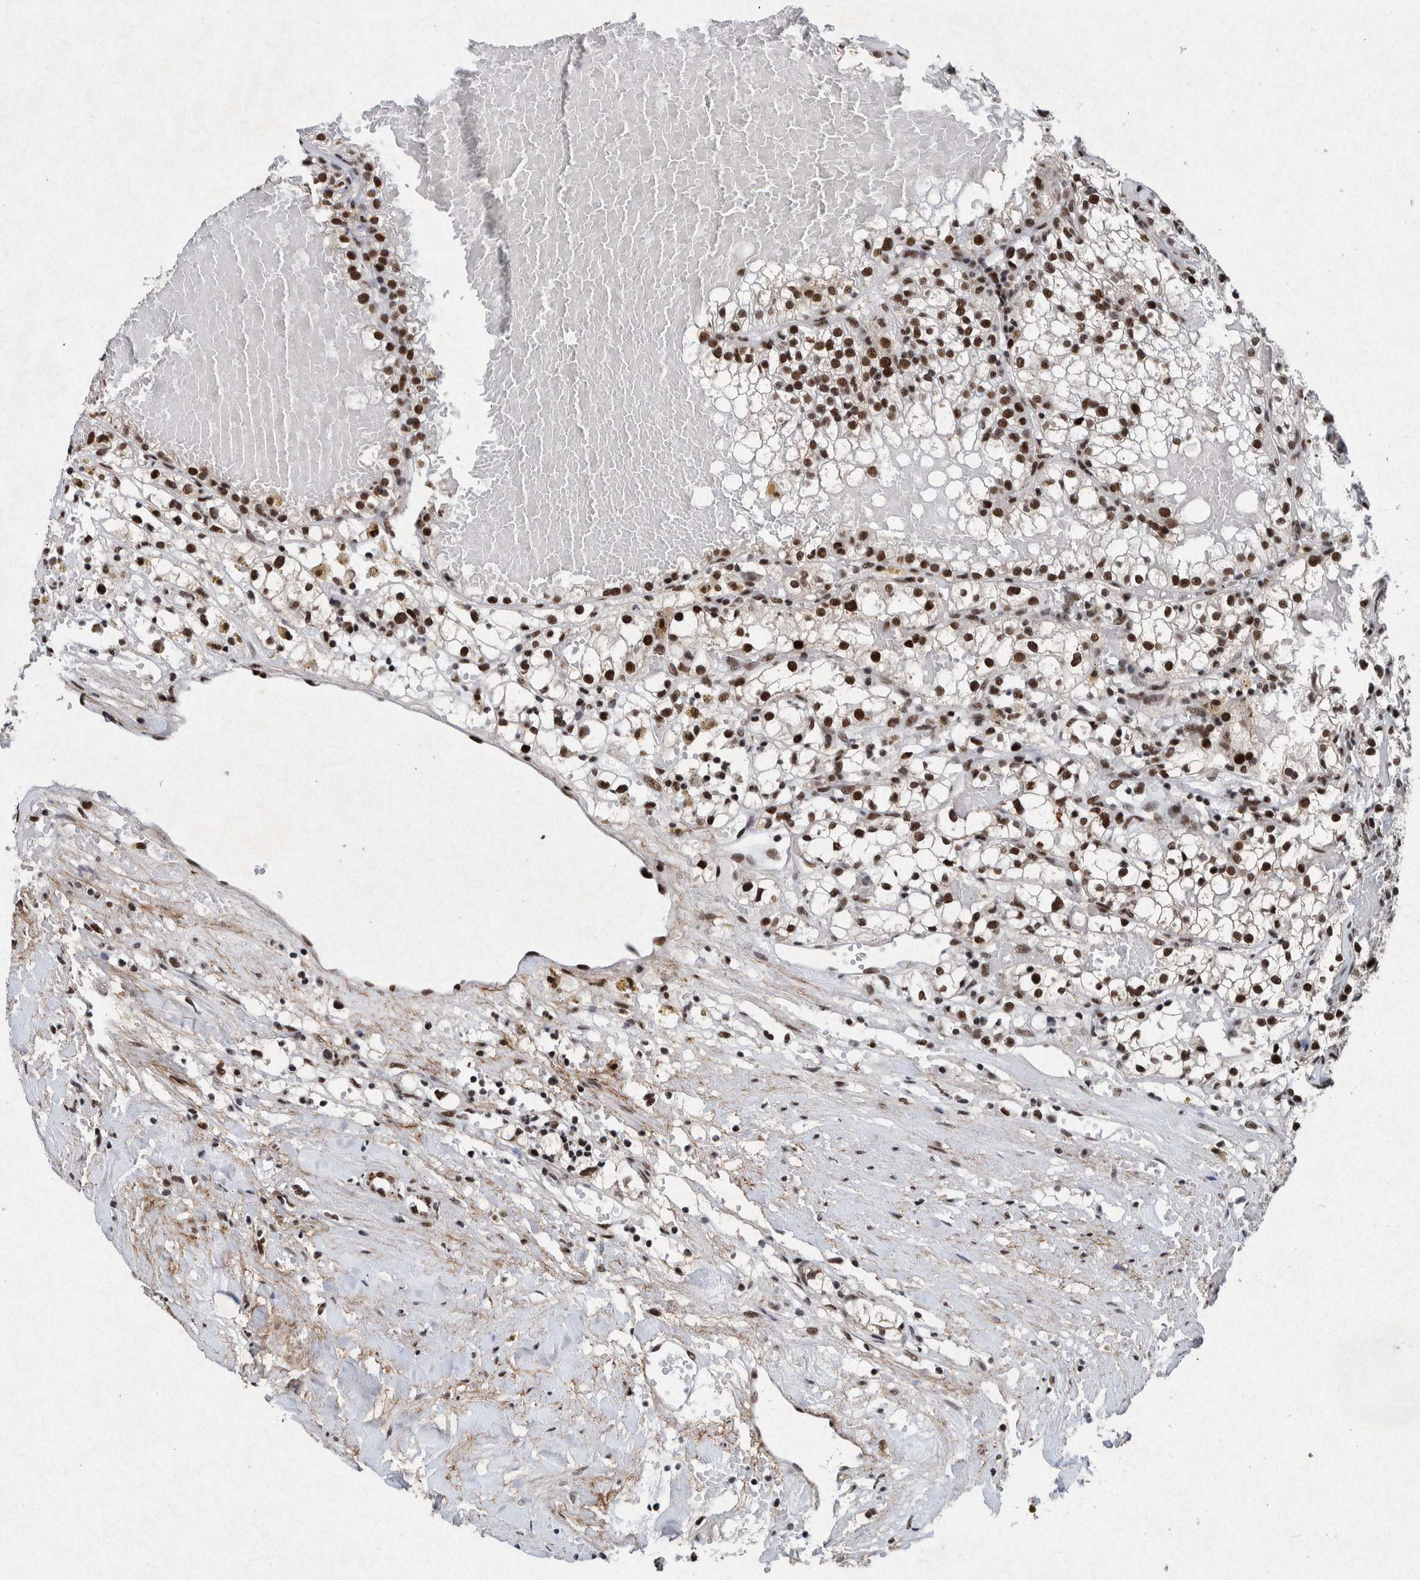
{"staining": {"intensity": "strong", "quantity": ">75%", "location": "nuclear"}, "tissue": "renal cancer", "cell_type": "Tumor cells", "image_type": "cancer", "snomed": [{"axis": "morphology", "description": "Adenocarcinoma, NOS"}, {"axis": "topography", "description": "Kidney"}], "caption": "A high-resolution micrograph shows IHC staining of renal adenocarcinoma, which displays strong nuclear positivity in approximately >75% of tumor cells.", "gene": "TAF10", "patient": {"sex": "male", "age": 56}}